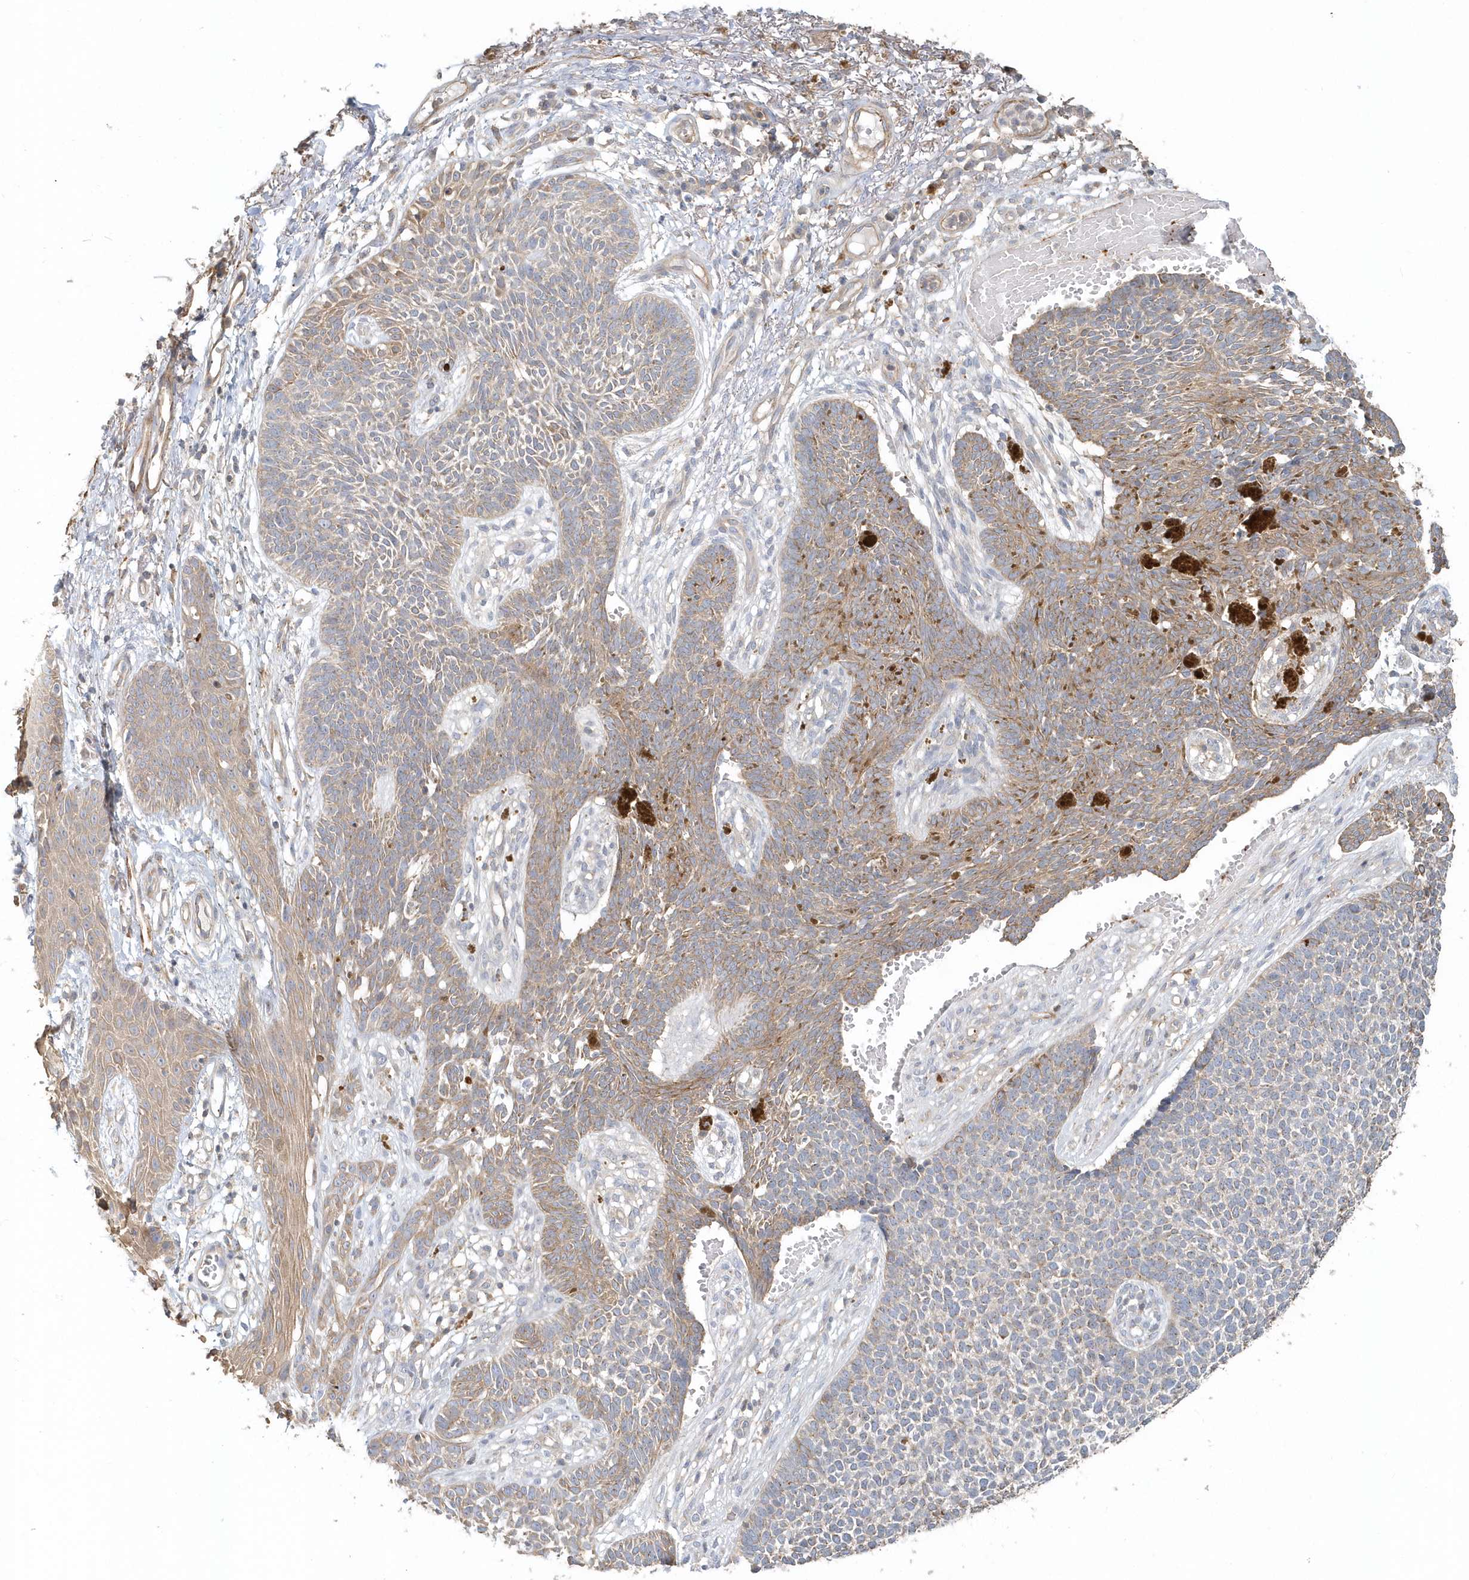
{"staining": {"intensity": "moderate", "quantity": "<25%", "location": "cytoplasmic/membranous"}, "tissue": "skin cancer", "cell_type": "Tumor cells", "image_type": "cancer", "snomed": [{"axis": "morphology", "description": "Basal cell carcinoma"}, {"axis": "topography", "description": "Skin"}], "caption": "An immunohistochemistry histopathology image of neoplastic tissue is shown. Protein staining in brown shows moderate cytoplasmic/membranous positivity in skin cancer within tumor cells. Using DAB (3,3'-diaminobenzidine) (brown) and hematoxylin (blue) stains, captured at high magnification using brightfield microscopy.", "gene": "MMRN1", "patient": {"sex": "female", "age": 84}}